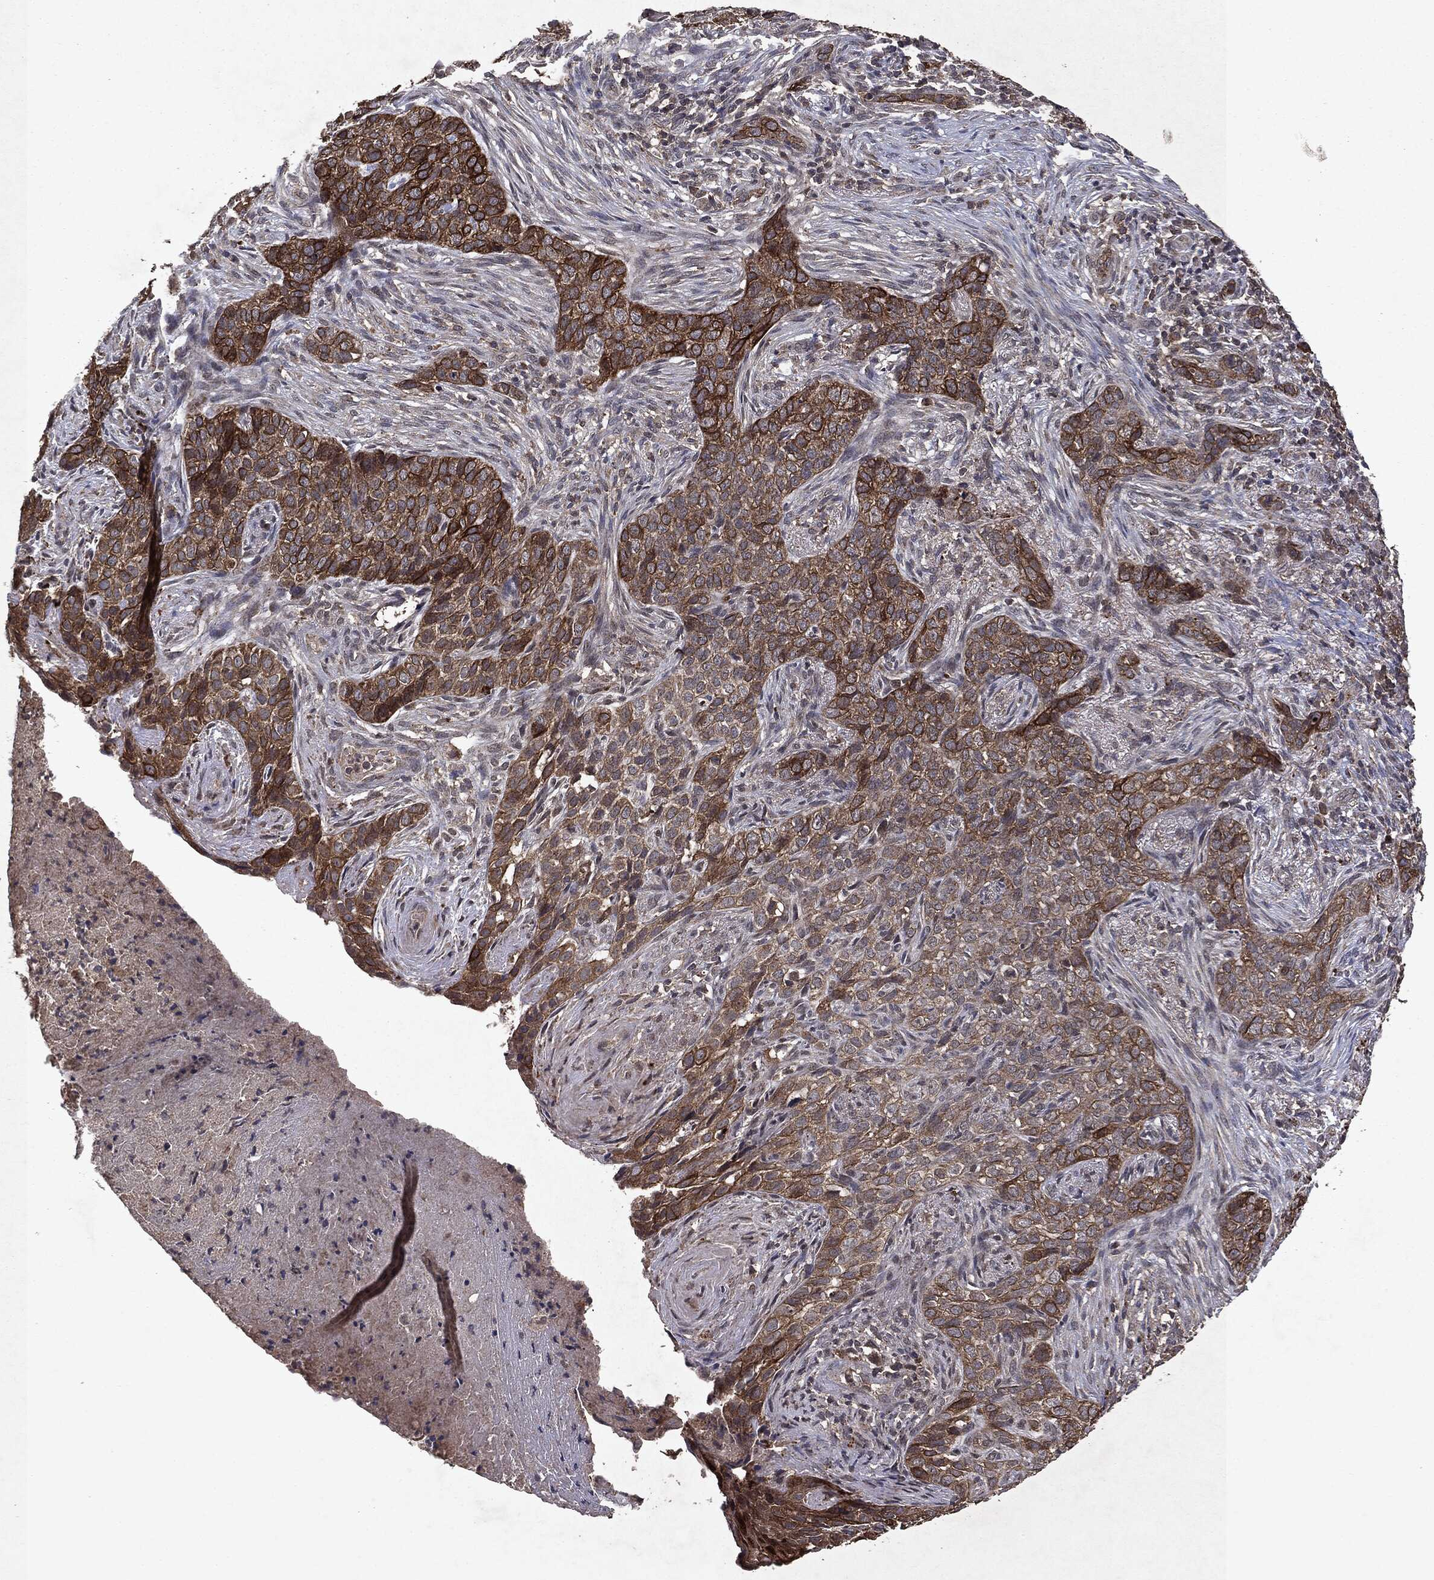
{"staining": {"intensity": "strong", "quantity": "25%-75%", "location": "cytoplasmic/membranous"}, "tissue": "skin cancer", "cell_type": "Tumor cells", "image_type": "cancer", "snomed": [{"axis": "morphology", "description": "Squamous cell carcinoma, NOS"}, {"axis": "topography", "description": "Skin"}], "caption": "Immunohistochemical staining of human squamous cell carcinoma (skin) reveals high levels of strong cytoplasmic/membranous protein expression in about 25%-75% of tumor cells.", "gene": "MTOR", "patient": {"sex": "male", "age": 88}}